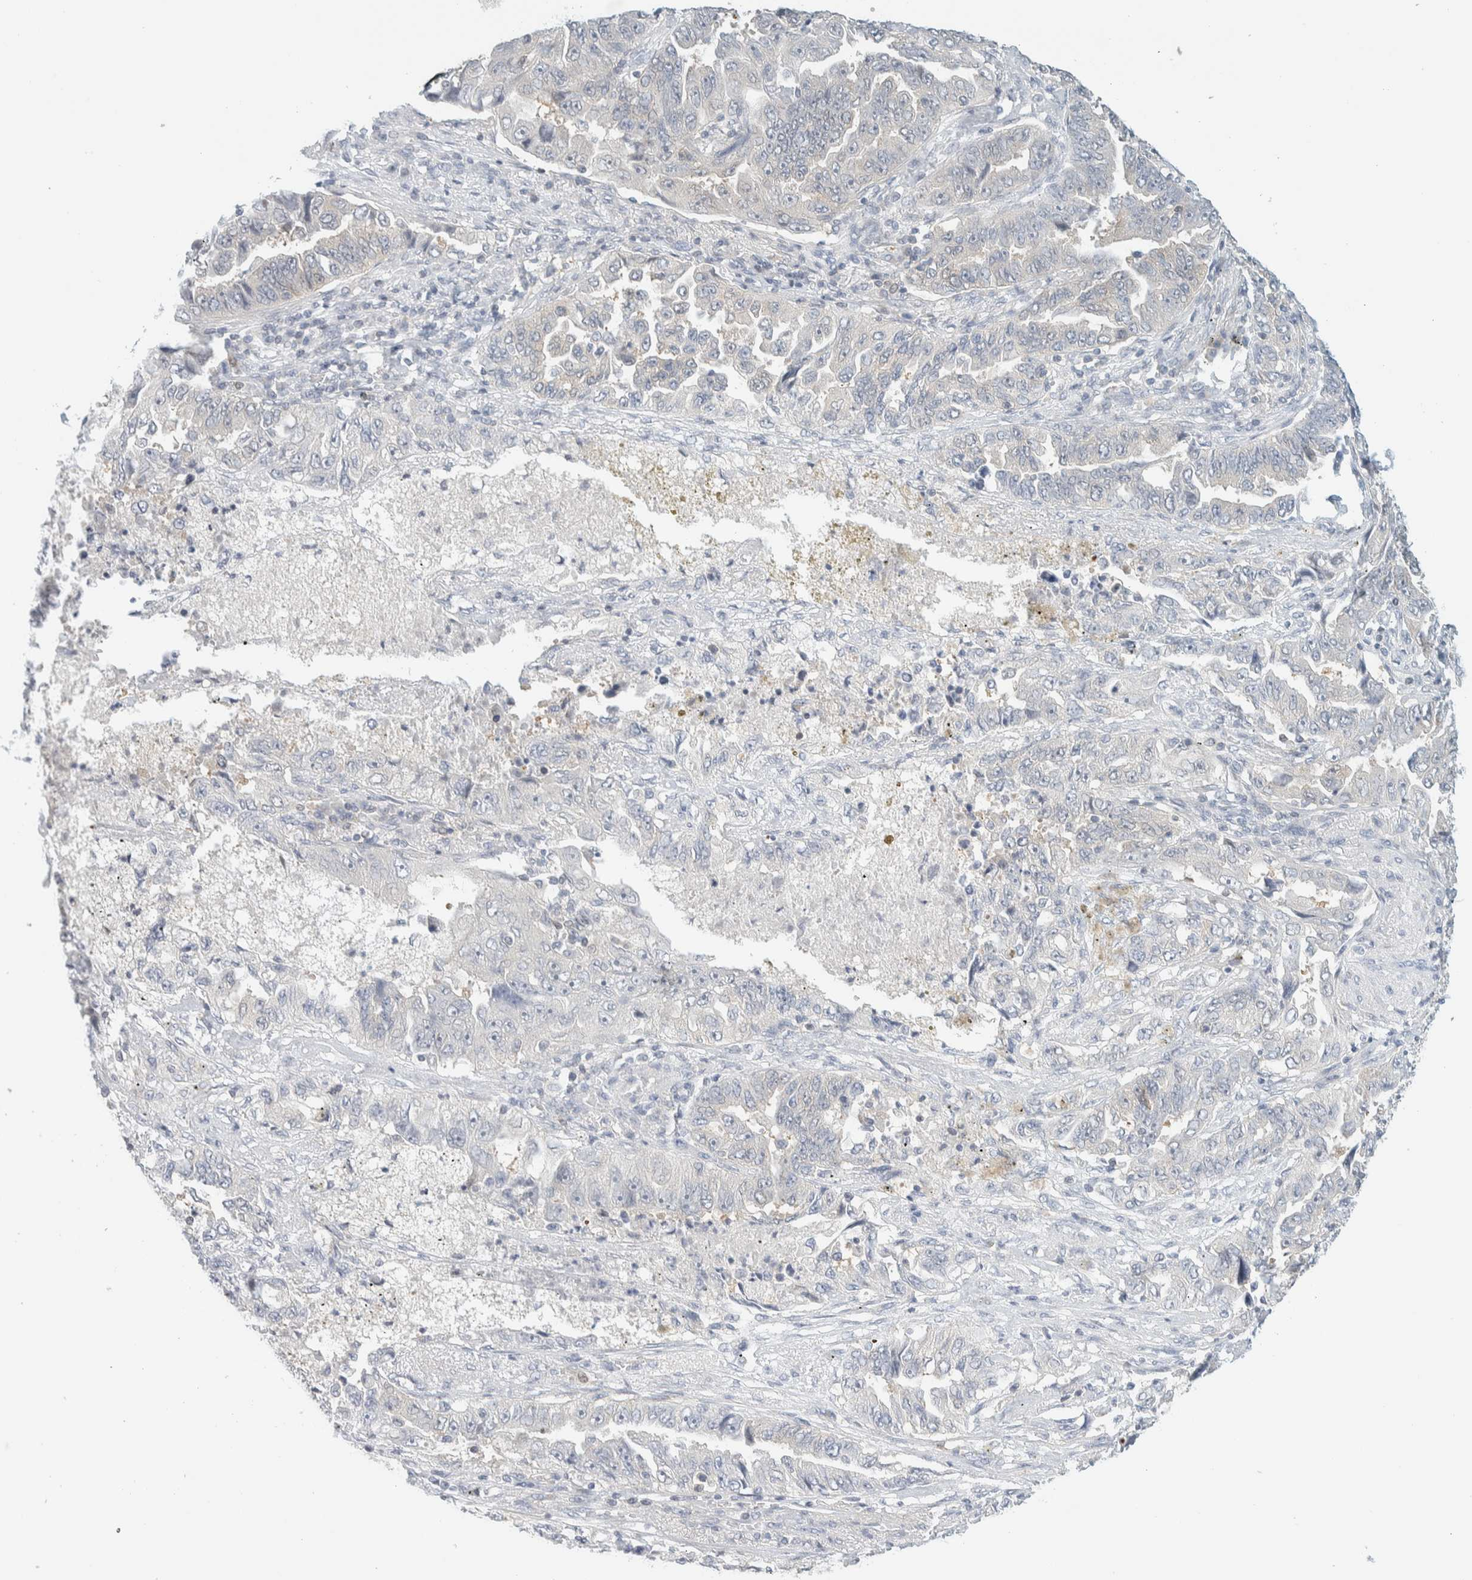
{"staining": {"intensity": "negative", "quantity": "none", "location": "none"}, "tissue": "lung cancer", "cell_type": "Tumor cells", "image_type": "cancer", "snomed": [{"axis": "morphology", "description": "Adenocarcinoma, NOS"}, {"axis": "topography", "description": "Lung"}], "caption": "This is an IHC image of human lung cancer (adenocarcinoma). There is no staining in tumor cells.", "gene": "PCYT2", "patient": {"sex": "female", "age": 51}}